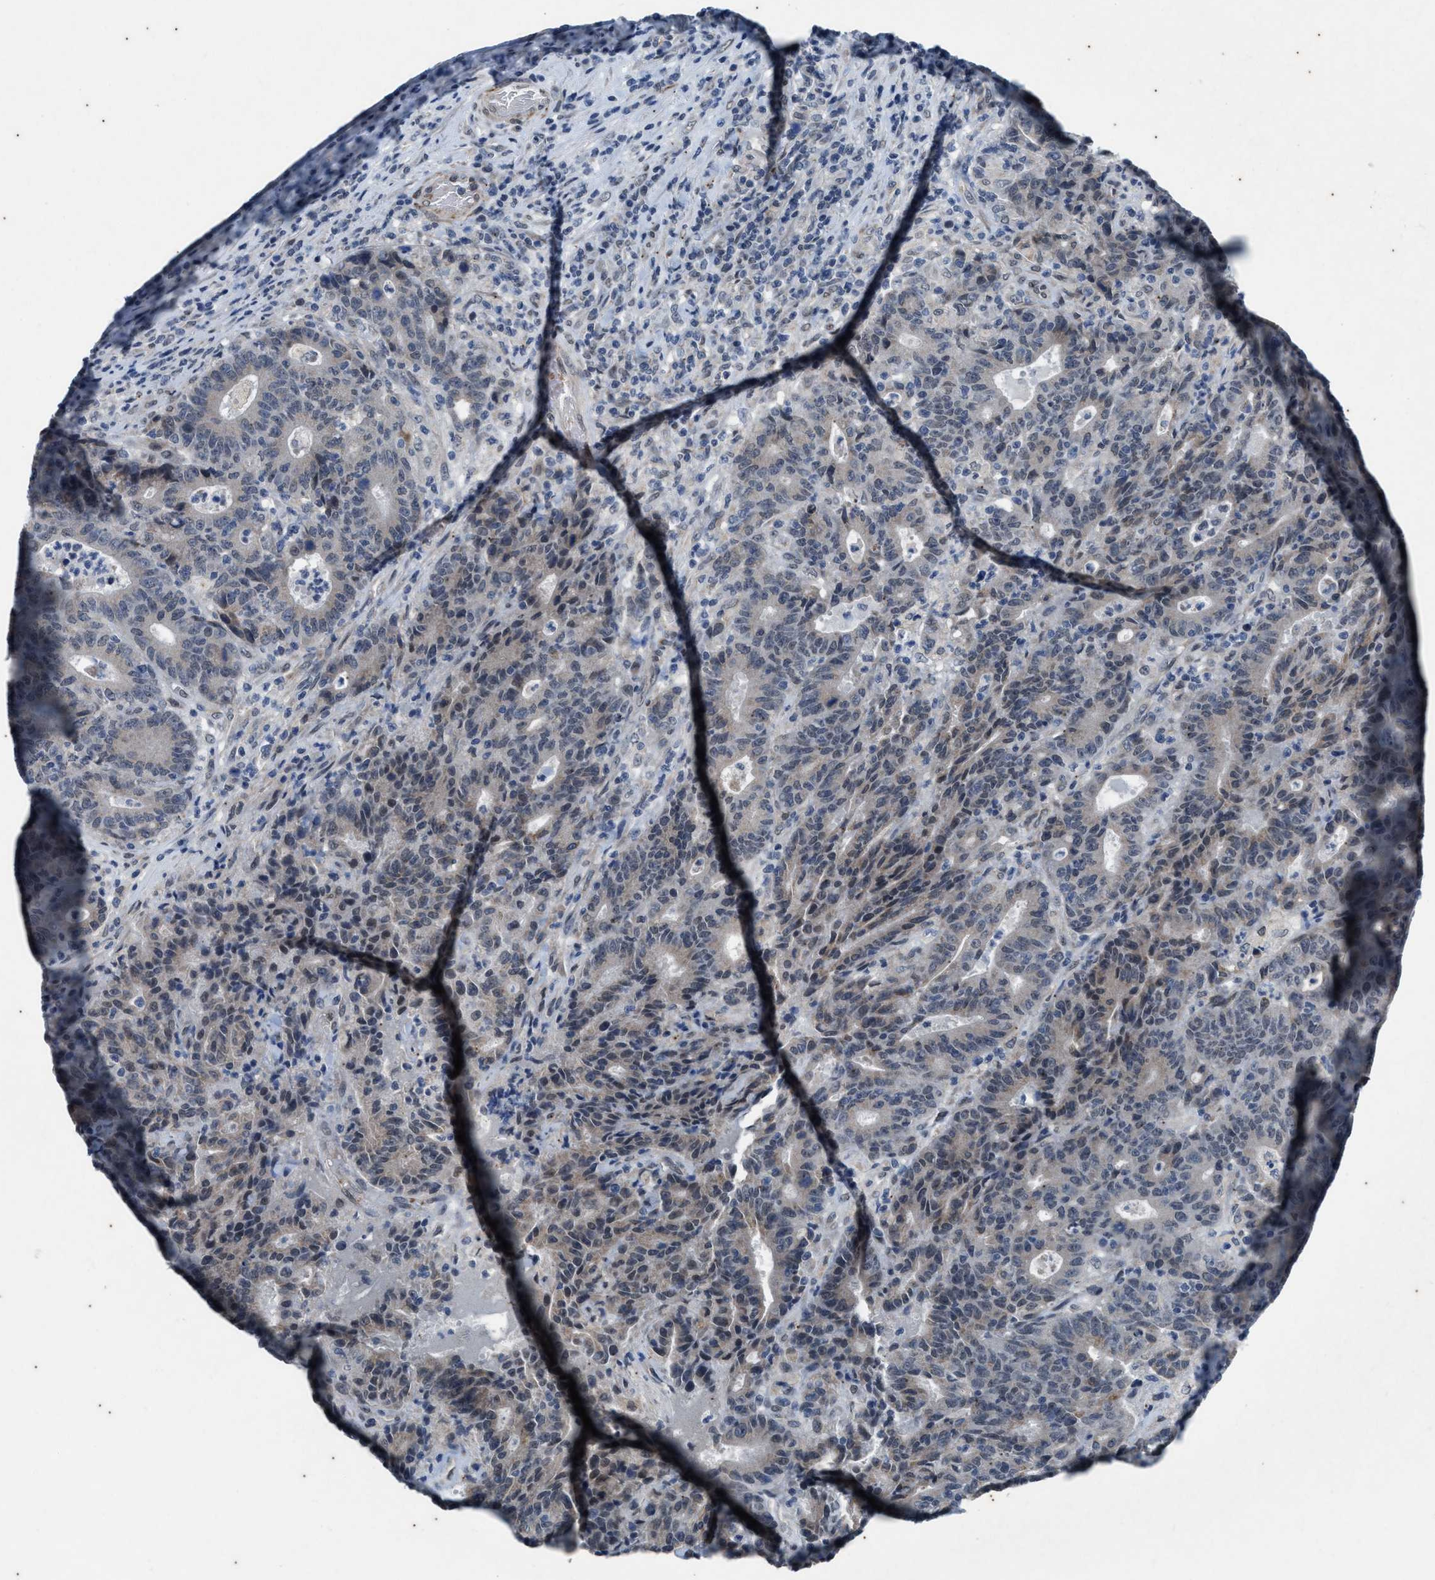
{"staining": {"intensity": "weak", "quantity": "<25%", "location": "cytoplasmic/membranous"}, "tissue": "colorectal cancer", "cell_type": "Tumor cells", "image_type": "cancer", "snomed": [{"axis": "morphology", "description": "Adenocarcinoma, NOS"}, {"axis": "topography", "description": "Colon"}], "caption": "Immunohistochemistry (IHC) image of colorectal cancer (adenocarcinoma) stained for a protein (brown), which displays no expression in tumor cells.", "gene": "KIF24", "patient": {"sex": "female", "age": 75}}